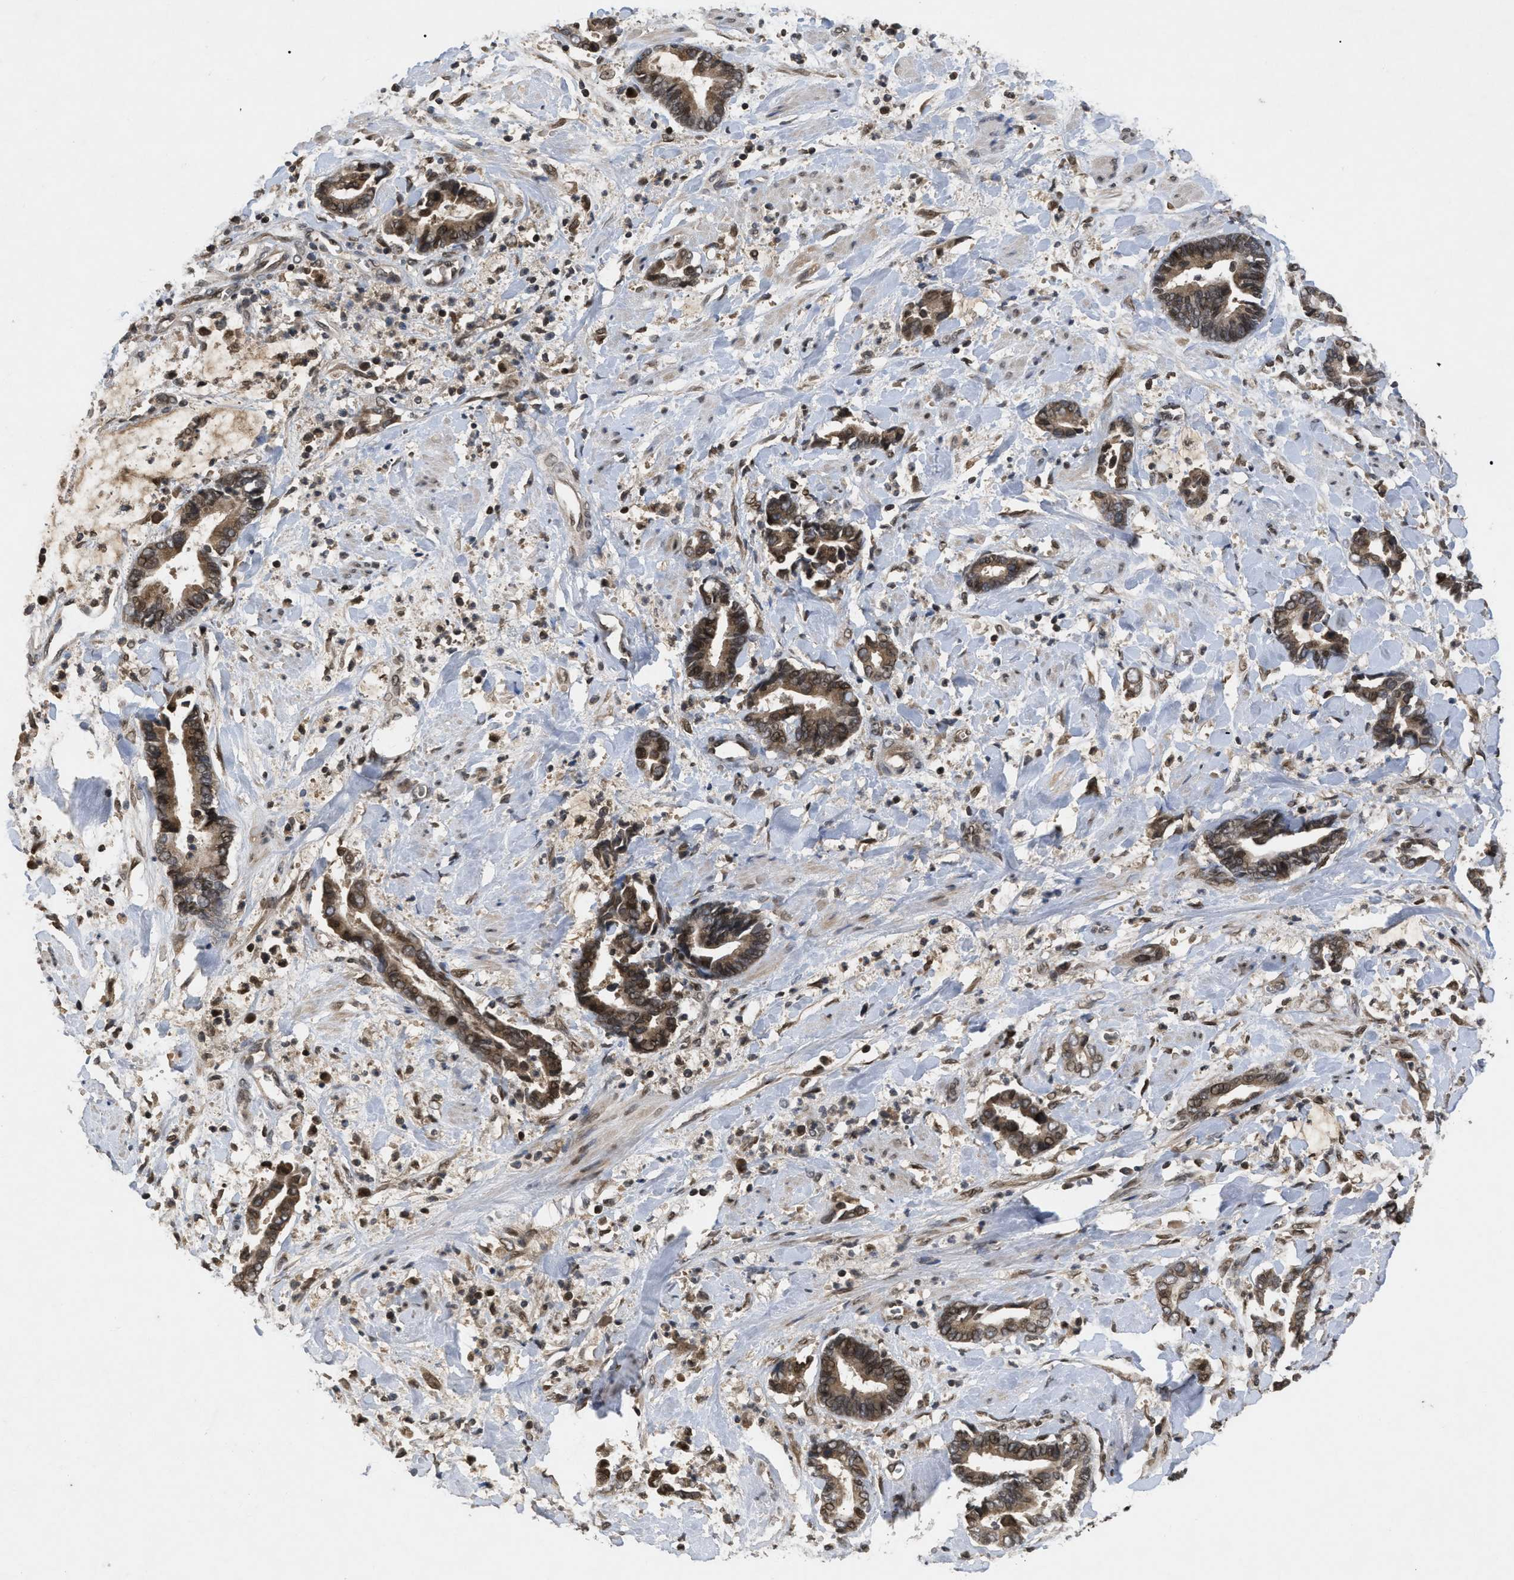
{"staining": {"intensity": "moderate", "quantity": ">75%", "location": "cytoplasmic/membranous,nuclear"}, "tissue": "cervical cancer", "cell_type": "Tumor cells", "image_type": "cancer", "snomed": [{"axis": "morphology", "description": "Adenocarcinoma, NOS"}, {"axis": "topography", "description": "Cervix"}], "caption": "An immunohistochemistry photomicrograph of neoplastic tissue is shown. Protein staining in brown labels moderate cytoplasmic/membranous and nuclear positivity in cervical cancer (adenocarcinoma) within tumor cells. The staining was performed using DAB, with brown indicating positive protein expression. Nuclei are stained blue with hematoxylin.", "gene": "CRY1", "patient": {"sex": "female", "age": 44}}